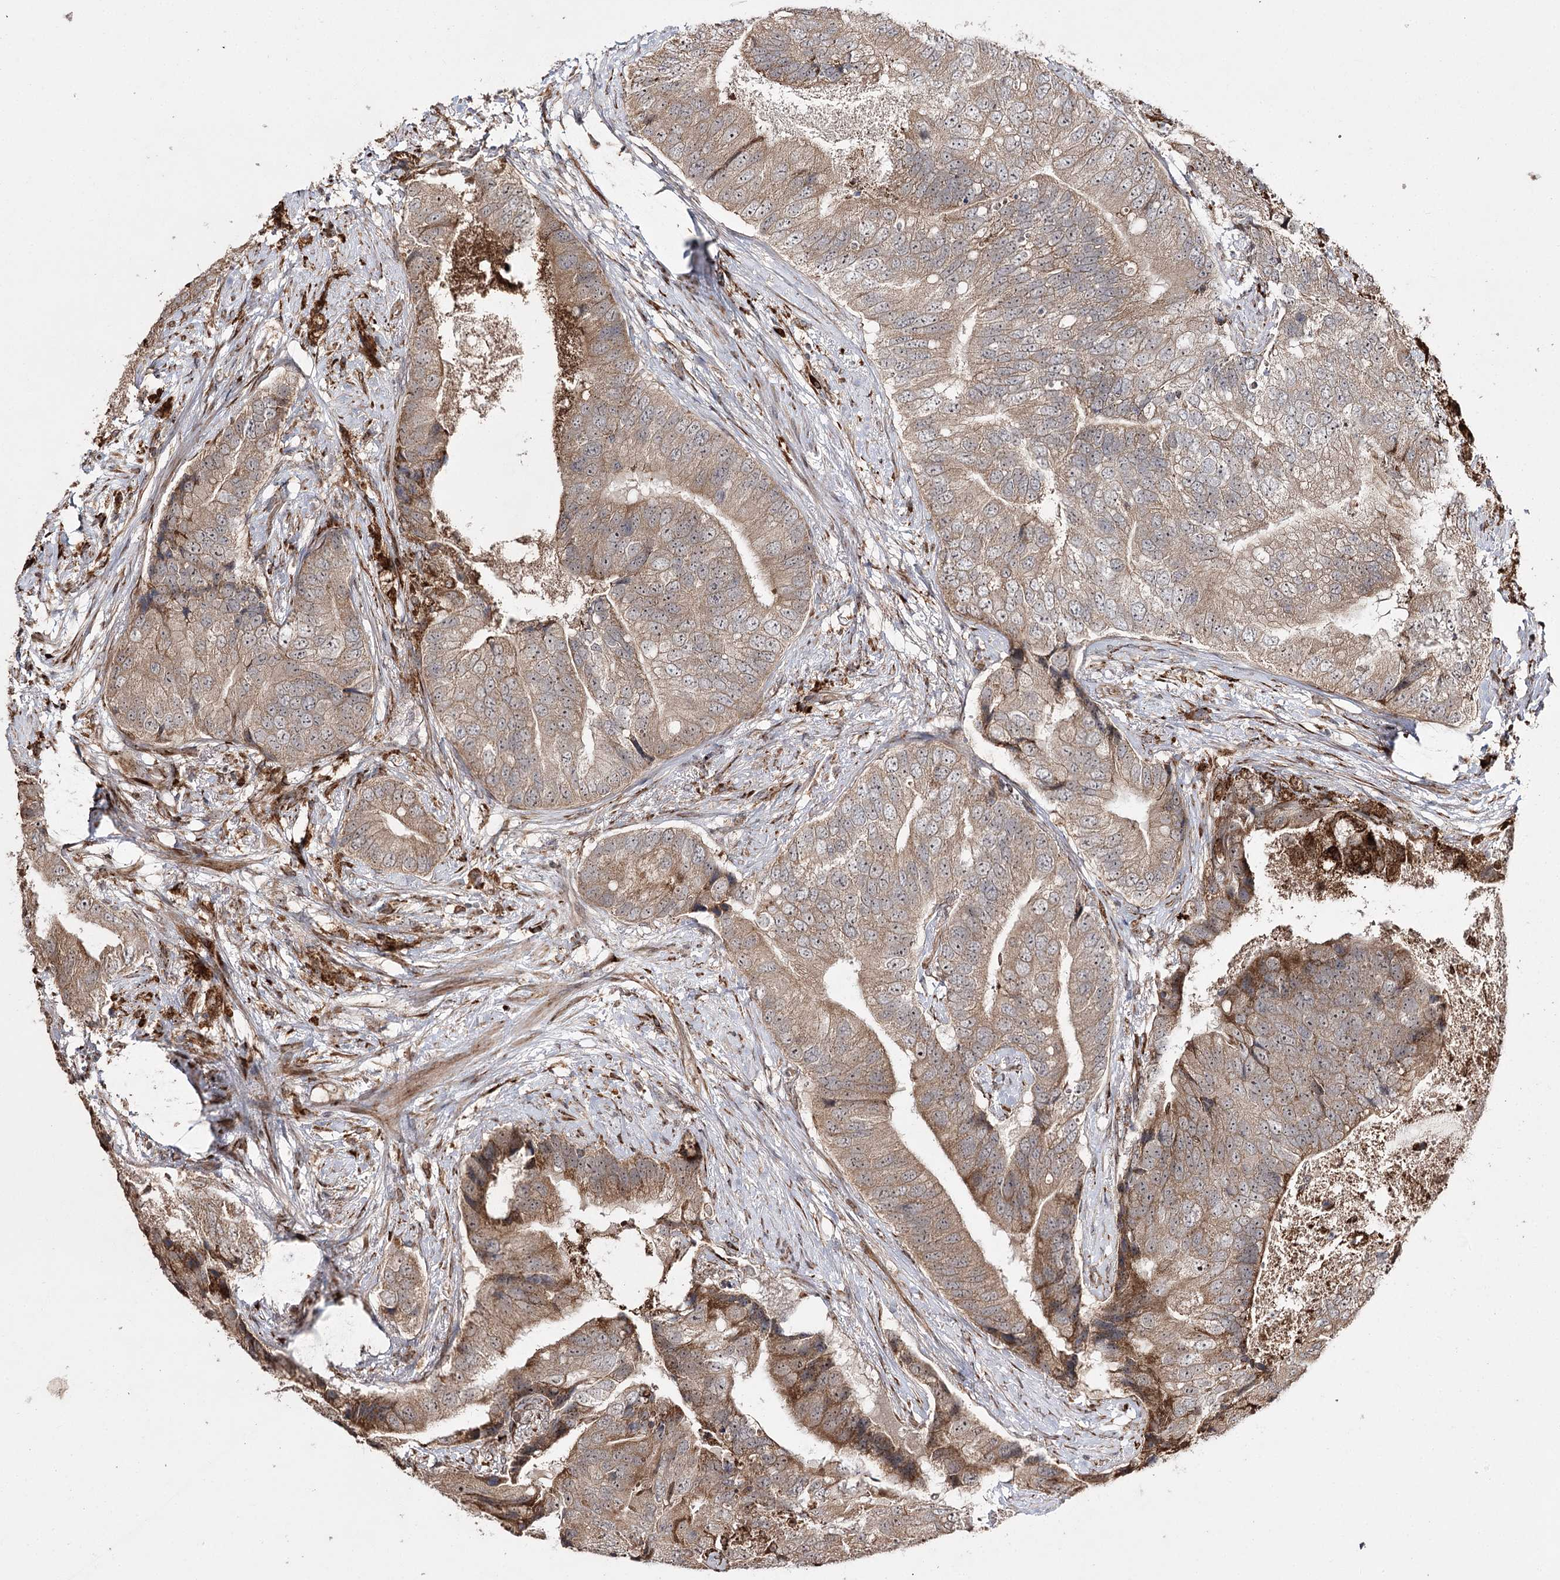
{"staining": {"intensity": "moderate", "quantity": ">75%", "location": "cytoplasmic/membranous,nuclear"}, "tissue": "prostate cancer", "cell_type": "Tumor cells", "image_type": "cancer", "snomed": [{"axis": "morphology", "description": "Adenocarcinoma, High grade"}, {"axis": "topography", "description": "Prostate"}], "caption": "High-grade adenocarcinoma (prostate) stained for a protein displays moderate cytoplasmic/membranous and nuclear positivity in tumor cells. (Brightfield microscopy of DAB IHC at high magnification).", "gene": "FANCL", "patient": {"sex": "male", "age": 70}}